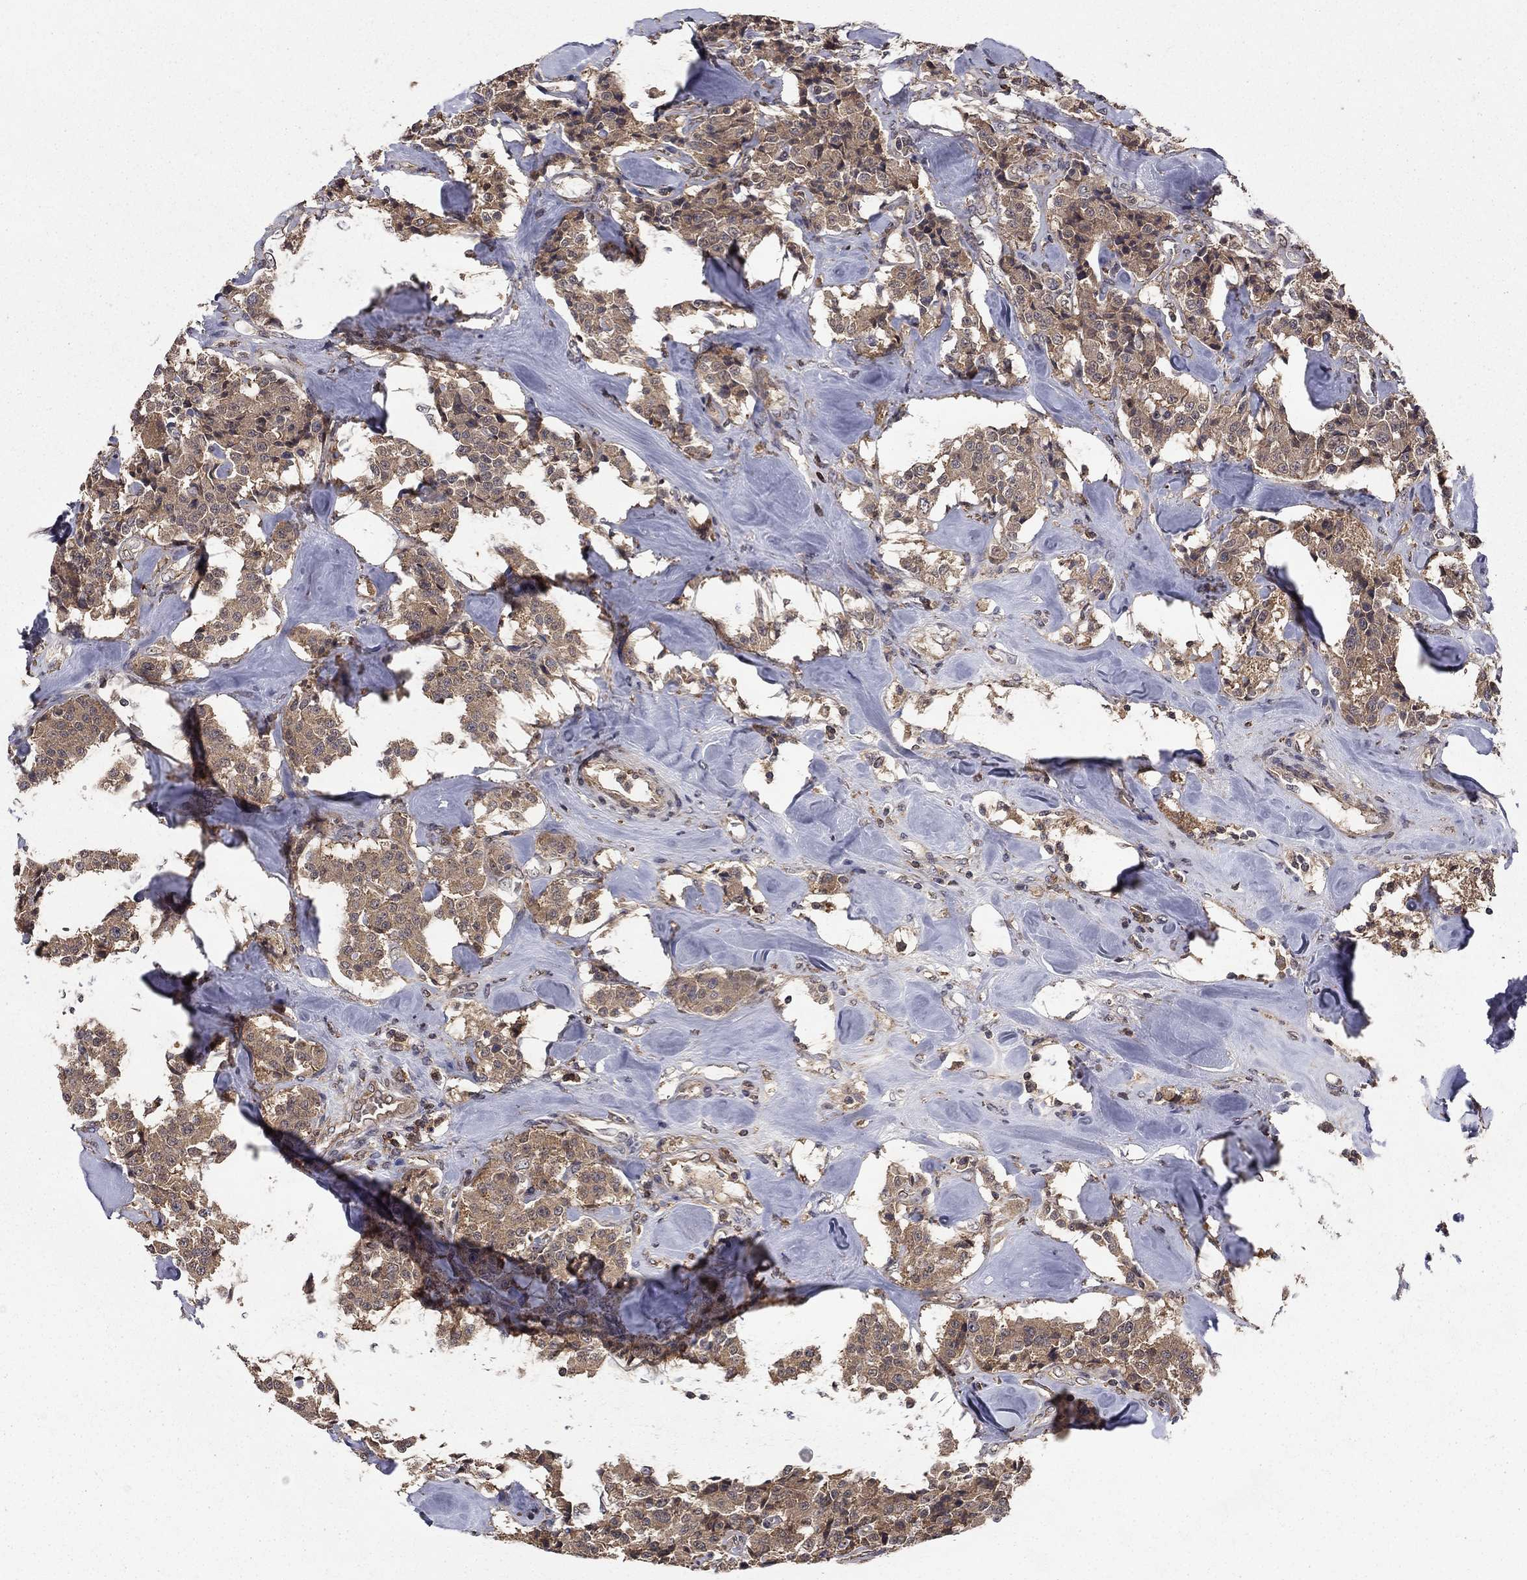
{"staining": {"intensity": "moderate", "quantity": ">75%", "location": "cytoplasmic/membranous"}, "tissue": "carcinoid", "cell_type": "Tumor cells", "image_type": "cancer", "snomed": [{"axis": "morphology", "description": "Carcinoid, malignant, NOS"}, {"axis": "topography", "description": "Pancreas"}], "caption": "Brown immunohistochemical staining in carcinoid shows moderate cytoplasmic/membranous expression in about >75% of tumor cells.", "gene": "BABAM2", "patient": {"sex": "male", "age": 41}}